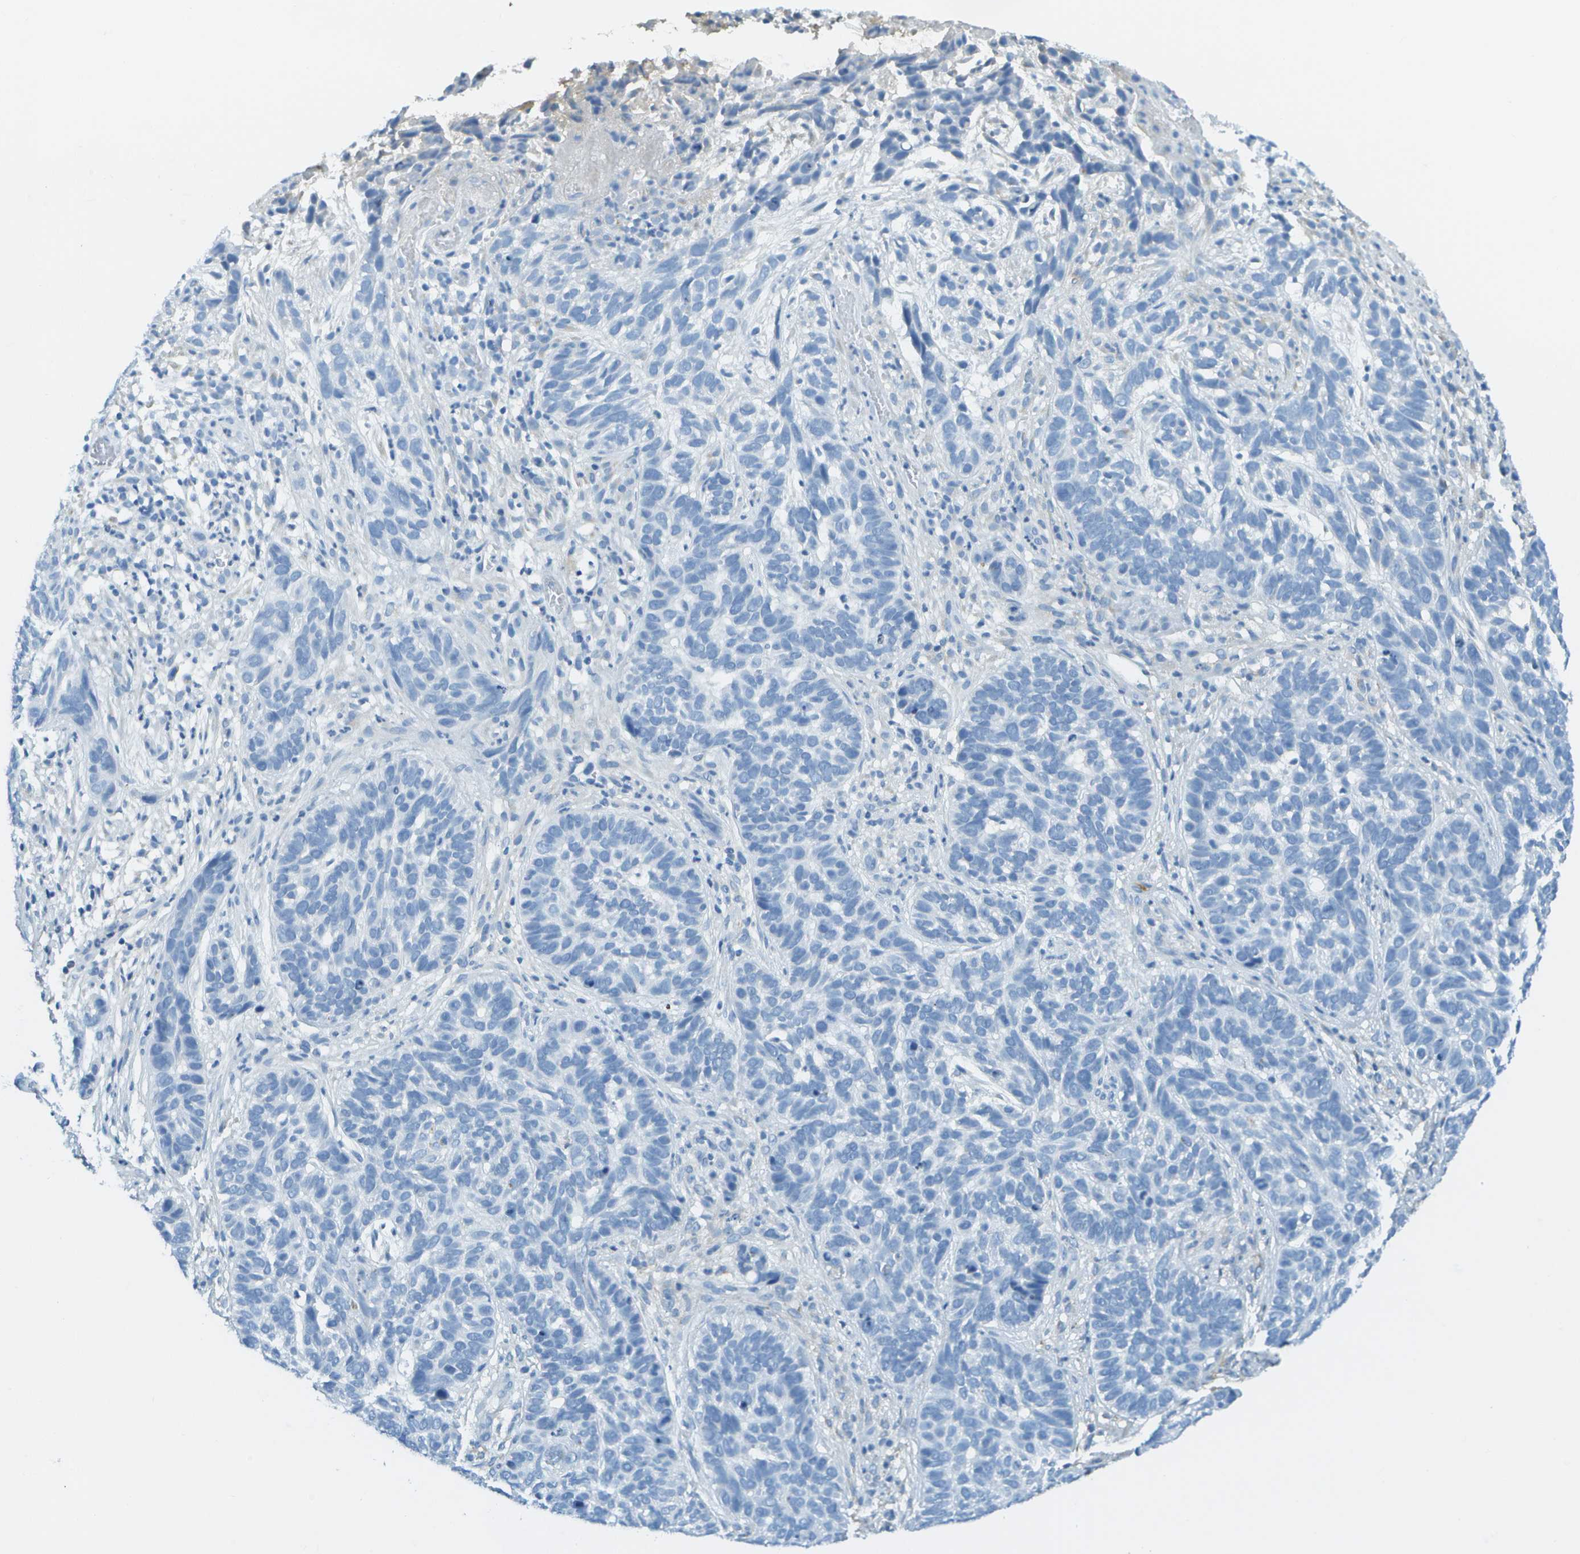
{"staining": {"intensity": "negative", "quantity": "none", "location": "none"}, "tissue": "skin cancer", "cell_type": "Tumor cells", "image_type": "cancer", "snomed": [{"axis": "morphology", "description": "Basal cell carcinoma"}, {"axis": "topography", "description": "Skin"}], "caption": "The image exhibits no significant staining in tumor cells of skin basal cell carcinoma. (DAB (3,3'-diaminobenzidine) IHC visualized using brightfield microscopy, high magnification).", "gene": "C1S", "patient": {"sex": "male", "age": 87}}